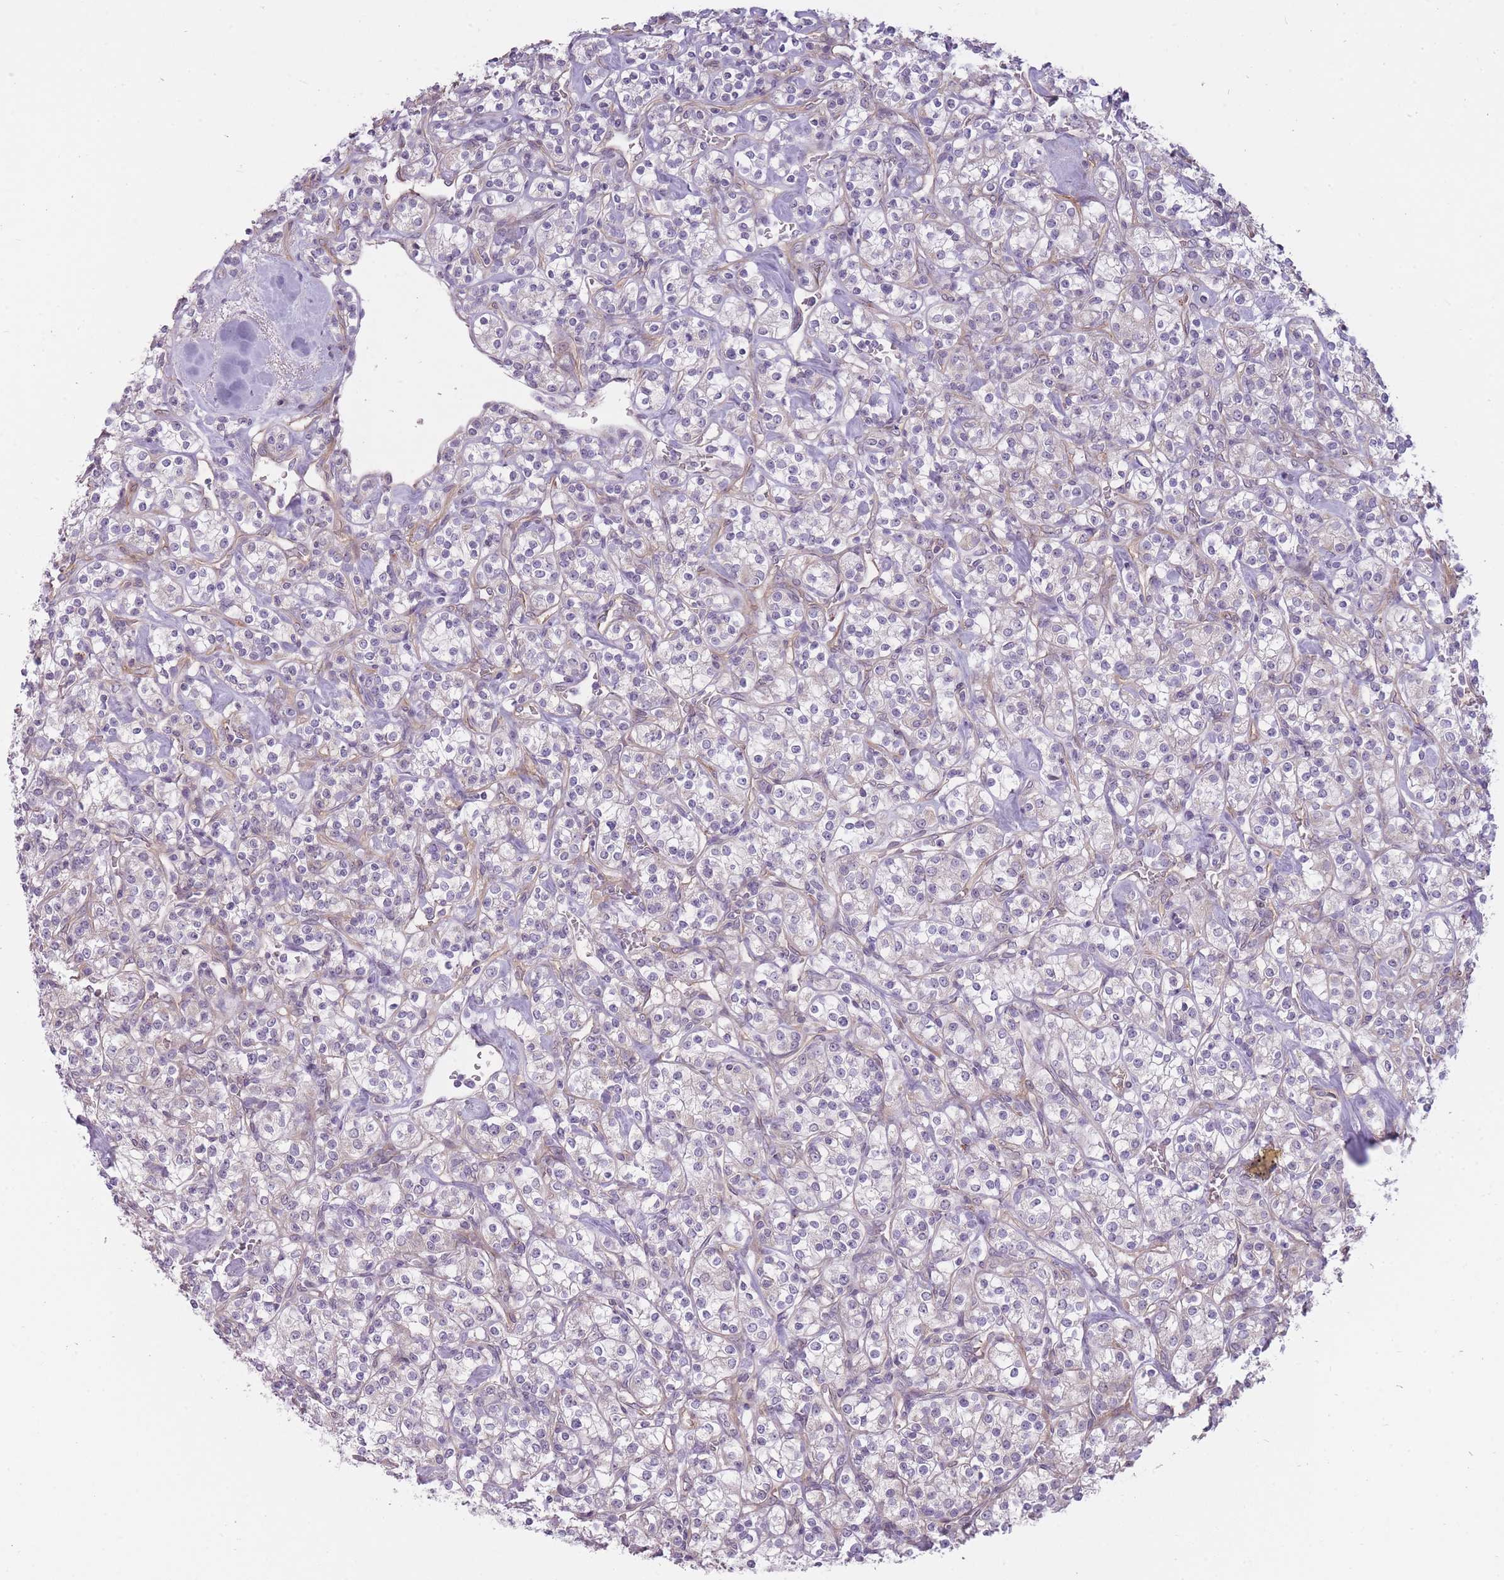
{"staining": {"intensity": "negative", "quantity": "none", "location": "none"}, "tissue": "renal cancer", "cell_type": "Tumor cells", "image_type": "cancer", "snomed": [{"axis": "morphology", "description": "Adenocarcinoma, NOS"}, {"axis": "topography", "description": "Kidney"}], "caption": "IHC image of renal cancer stained for a protein (brown), which displays no expression in tumor cells. (DAB (3,3'-diaminobenzidine) IHC, high magnification).", "gene": "PGRMC2", "patient": {"sex": "male", "age": 77}}